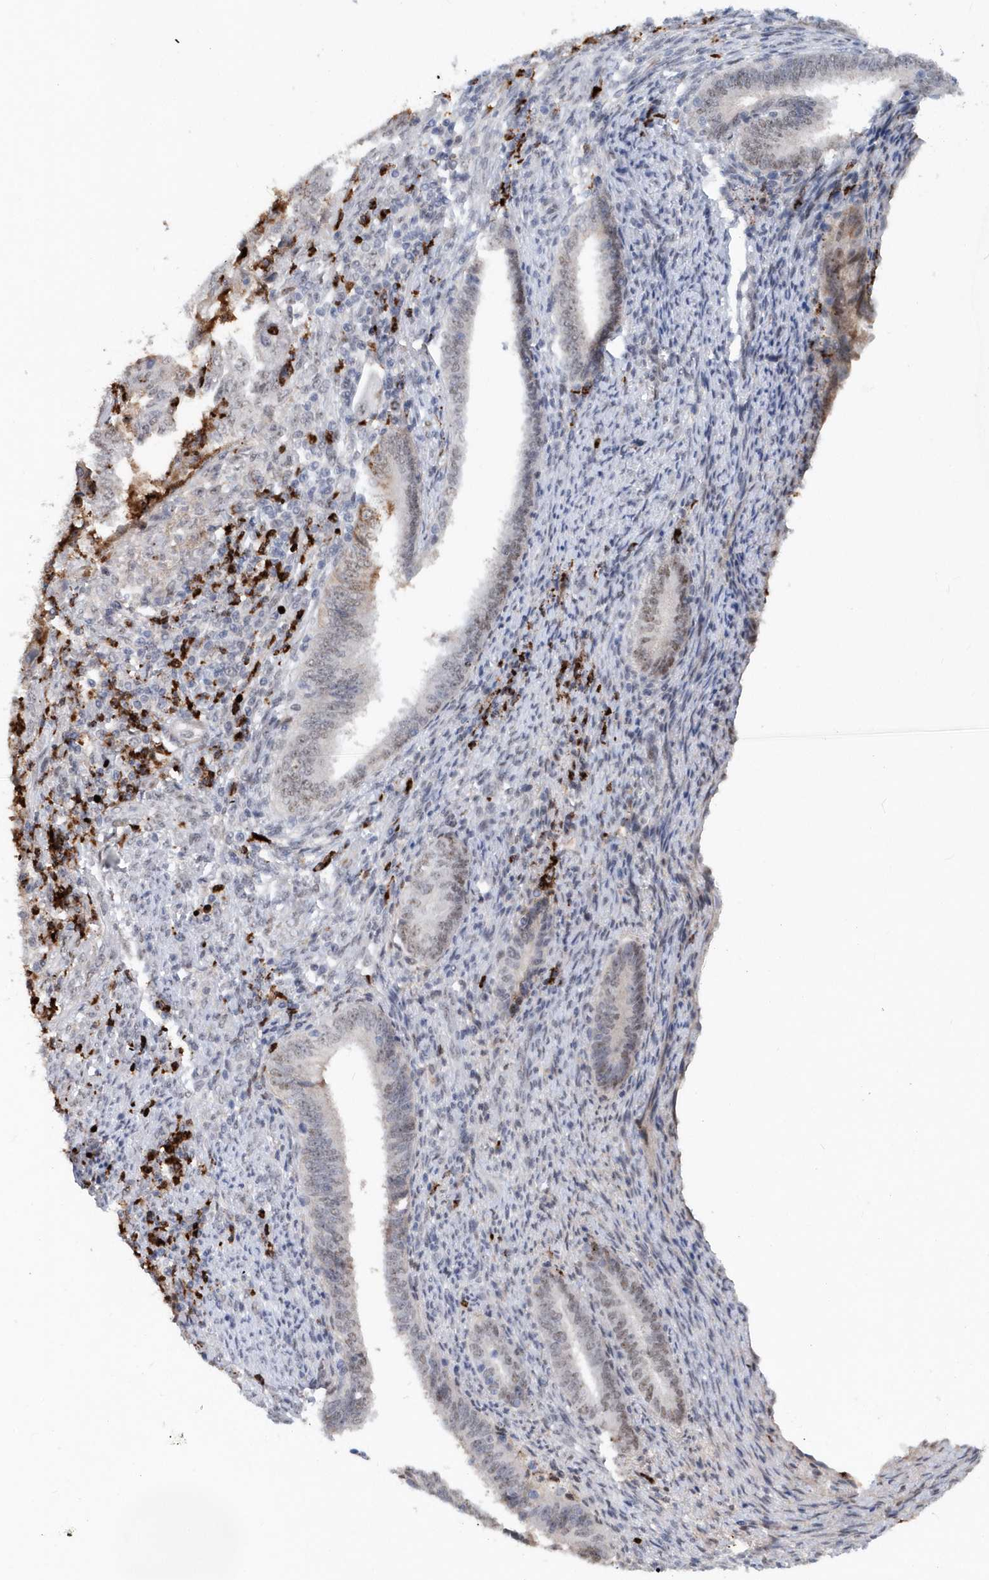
{"staining": {"intensity": "negative", "quantity": "none", "location": "none"}, "tissue": "endometrial cancer", "cell_type": "Tumor cells", "image_type": "cancer", "snomed": [{"axis": "morphology", "description": "Adenocarcinoma, NOS"}, {"axis": "topography", "description": "Endometrium"}], "caption": "A micrograph of human endometrial cancer (adenocarcinoma) is negative for staining in tumor cells.", "gene": "ASCL4", "patient": {"sex": "female", "age": 51}}